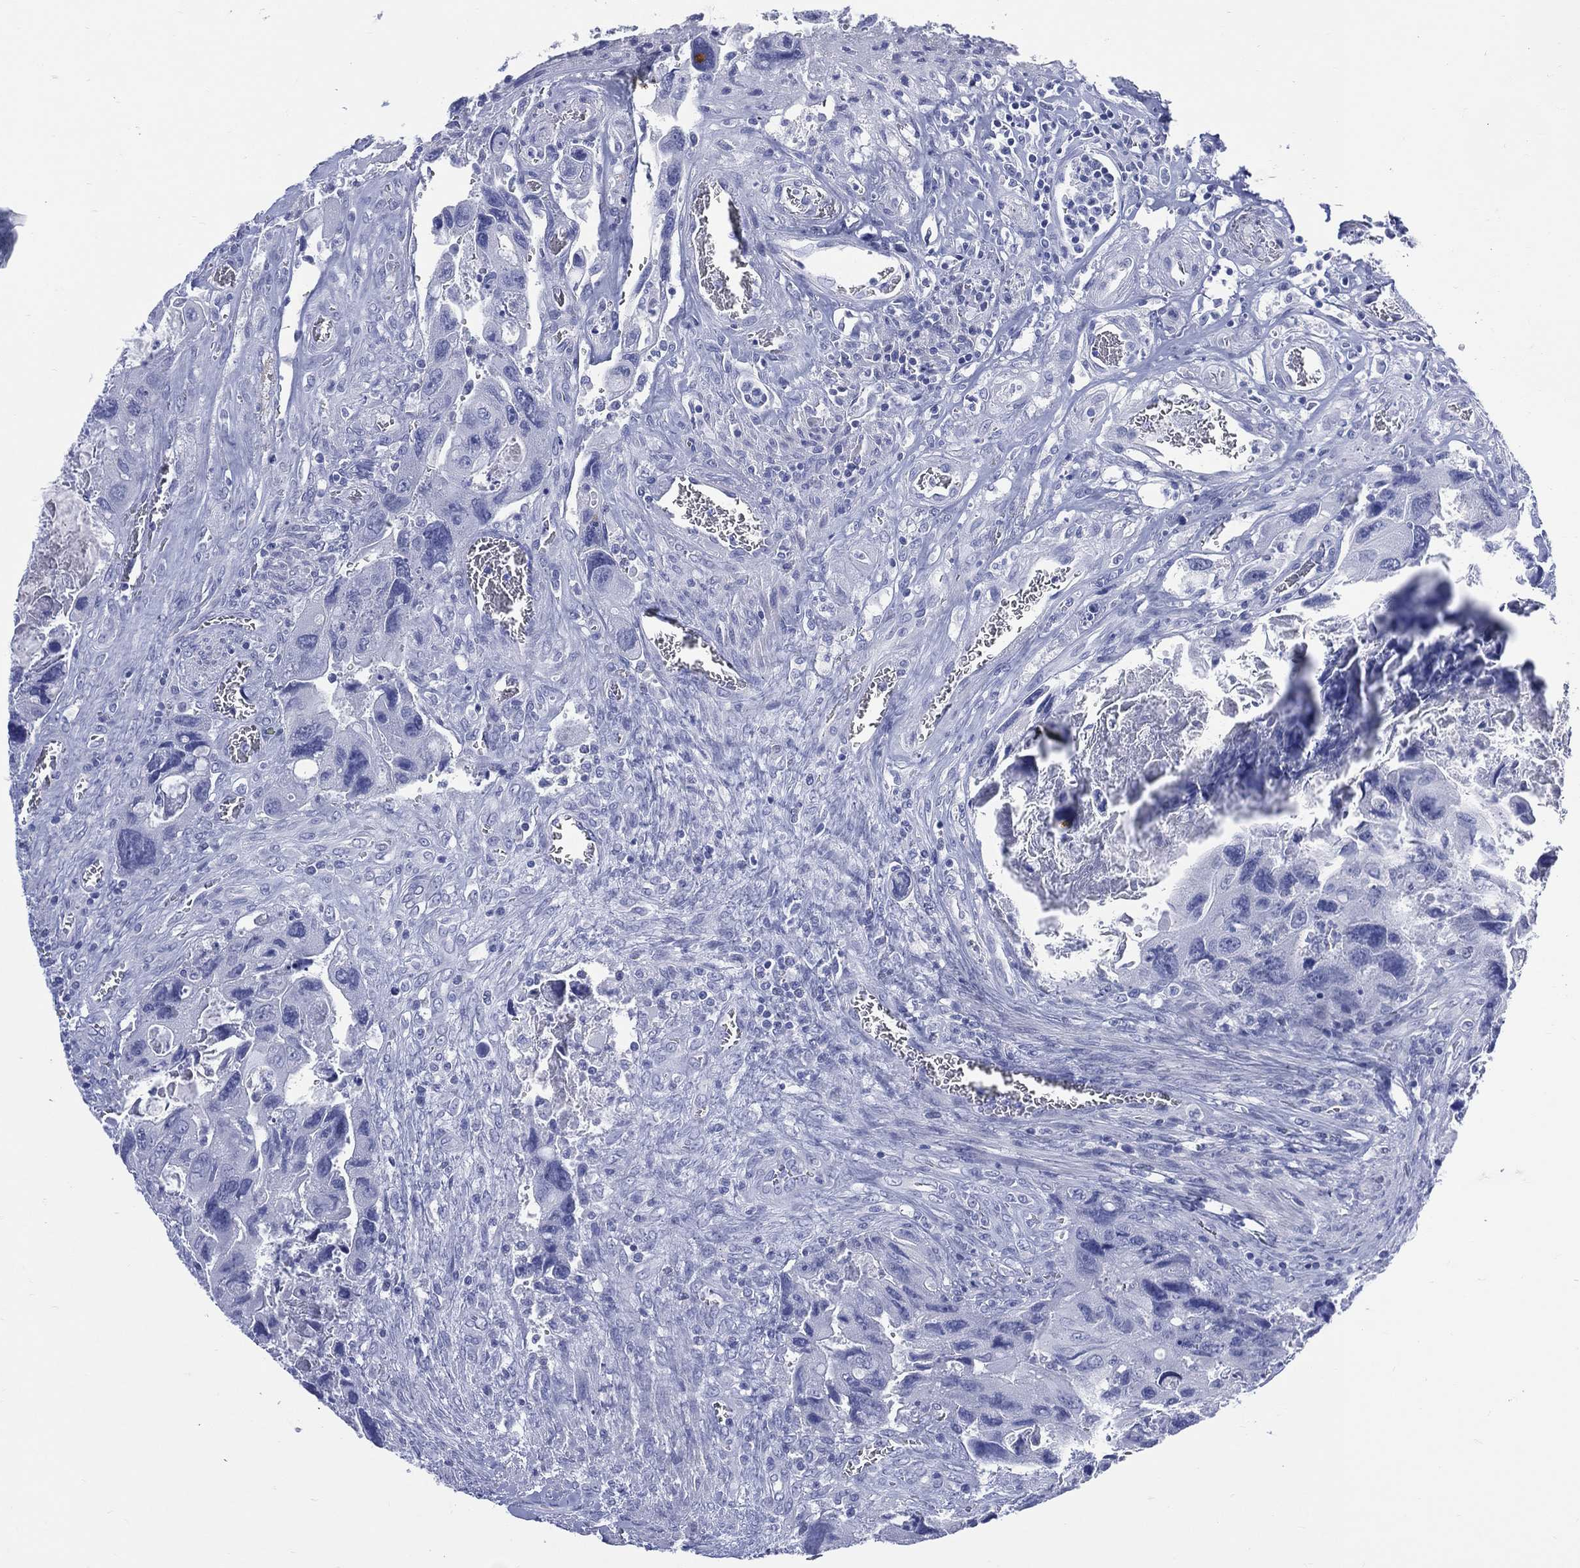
{"staining": {"intensity": "negative", "quantity": "none", "location": "none"}, "tissue": "colorectal cancer", "cell_type": "Tumor cells", "image_type": "cancer", "snomed": [{"axis": "morphology", "description": "Adenocarcinoma, NOS"}, {"axis": "topography", "description": "Rectum"}], "caption": "Photomicrograph shows no significant protein positivity in tumor cells of adenocarcinoma (colorectal).", "gene": "LRRD1", "patient": {"sex": "male", "age": 62}}